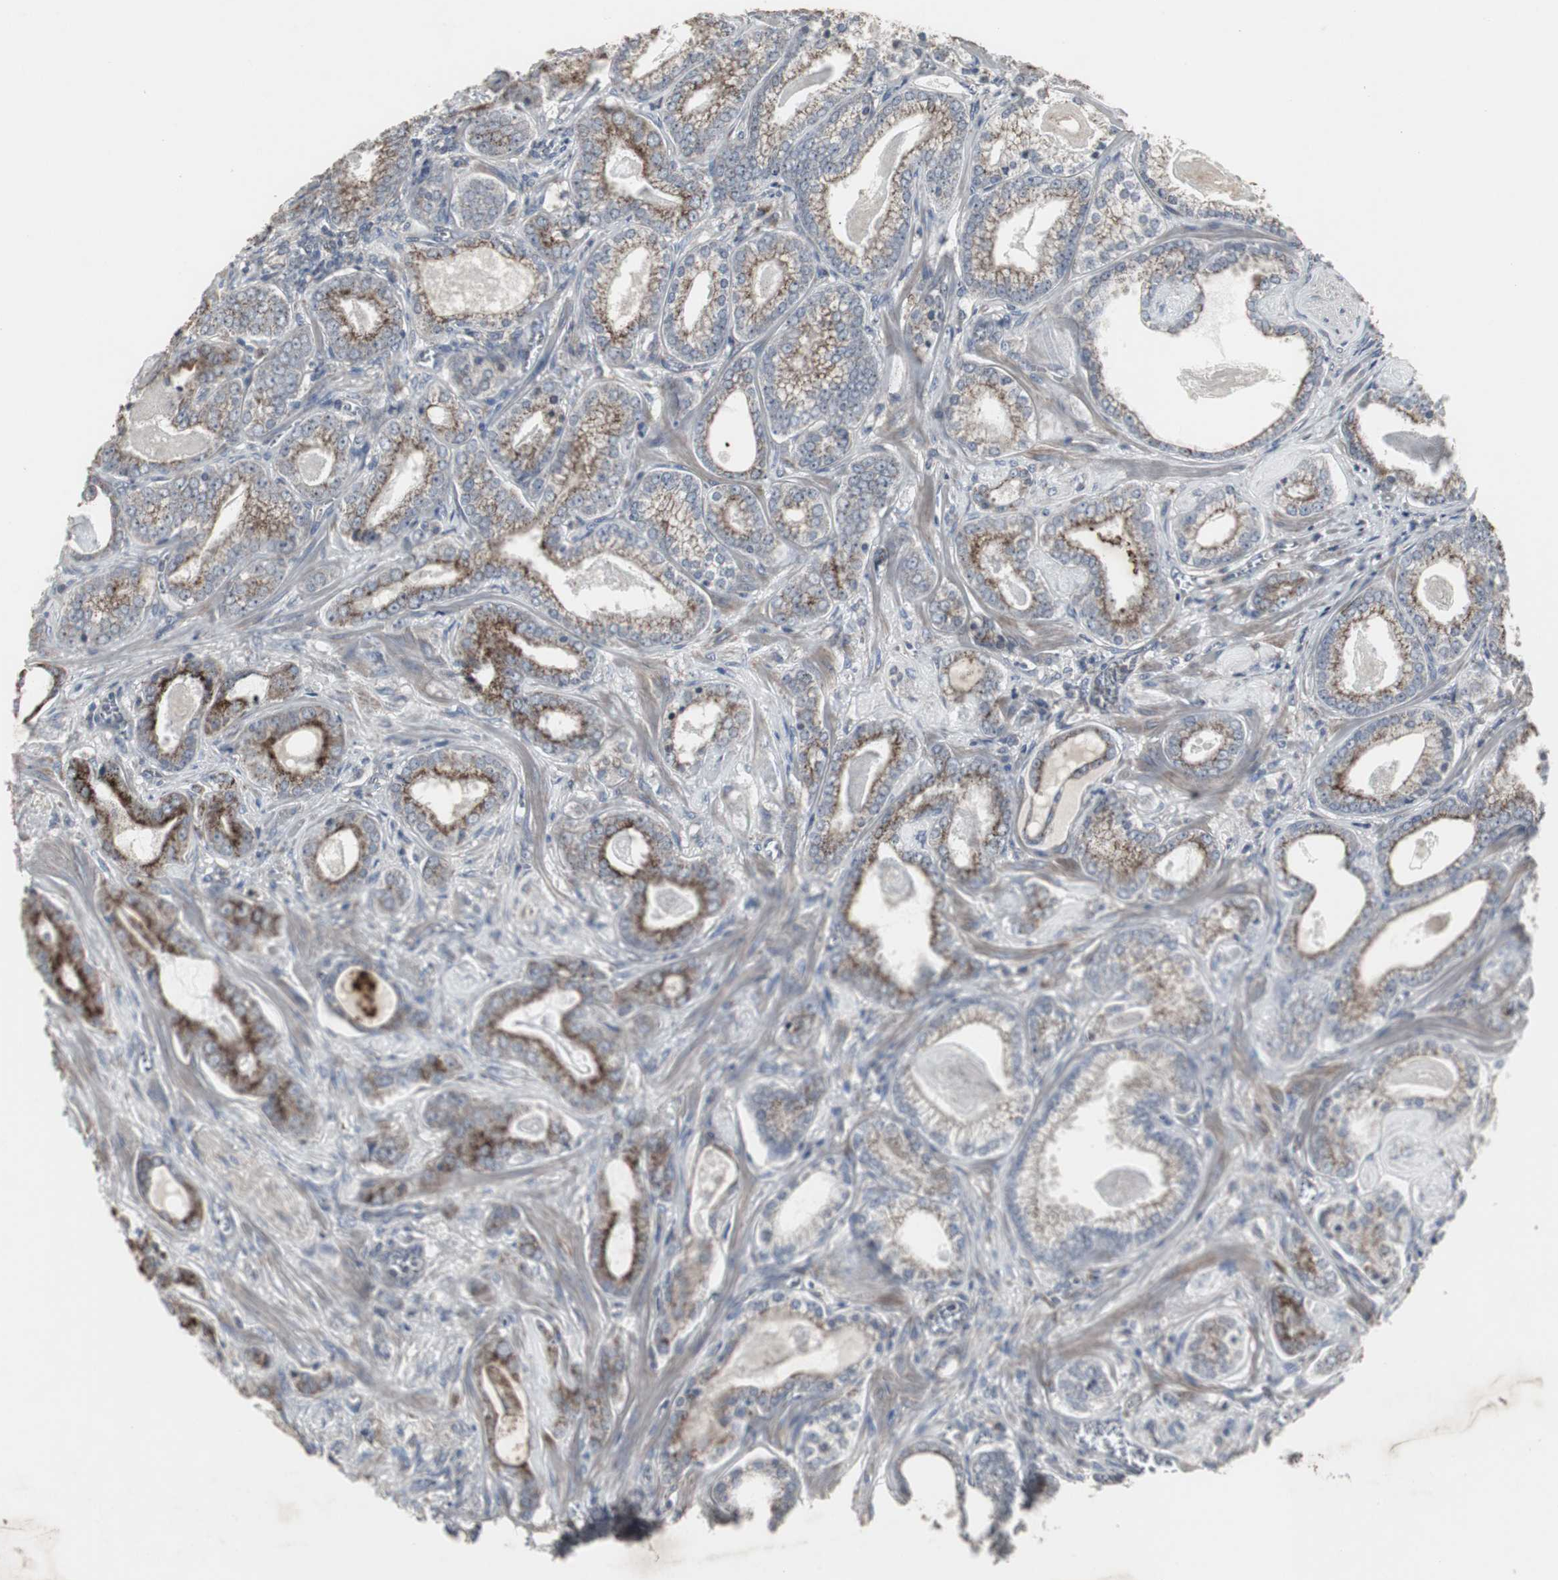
{"staining": {"intensity": "moderate", "quantity": ">75%", "location": "cytoplasmic/membranous"}, "tissue": "prostate cancer", "cell_type": "Tumor cells", "image_type": "cancer", "snomed": [{"axis": "morphology", "description": "Adenocarcinoma, Low grade"}, {"axis": "topography", "description": "Prostate"}], "caption": "Prostate cancer stained with a brown dye demonstrates moderate cytoplasmic/membranous positive positivity in approximately >75% of tumor cells.", "gene": "ACAA1", "patient": {"sex": "male", "age": 59}}